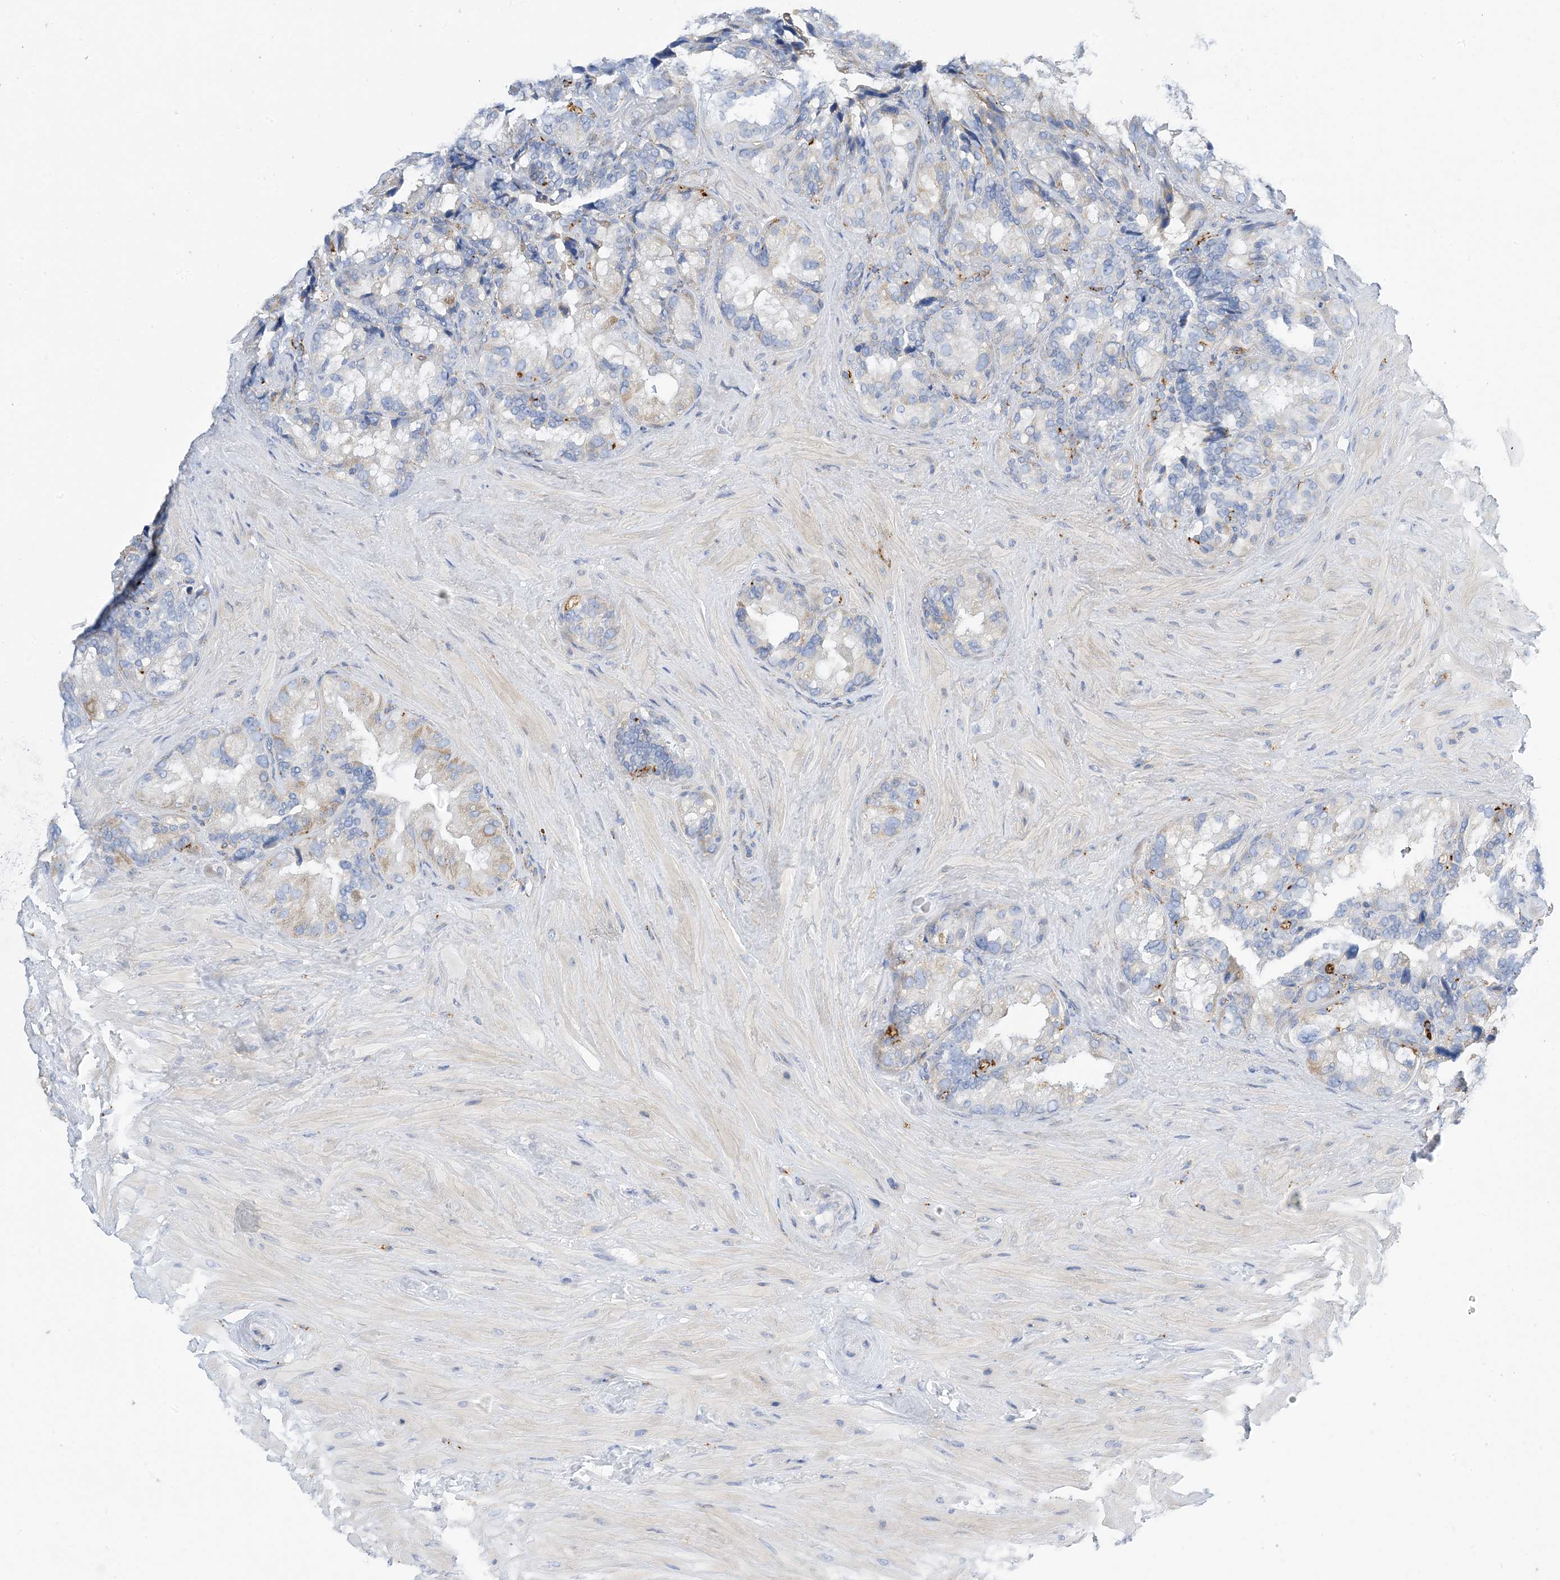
{"staining": {"intensity": "negative", "quantity": "none", "location": "none"}, "tissue": "seminal vesicle", "cell_type": "Glandular cells", "image_type": "normal", "snomed": [{"axis": "morphology", "description": "Normal tissue, NOS"}, {"axis": "topography", "description": "Prostate"}, {"axis": "topography", "description": "Seminal veicle"}], "caption": "Glandular cells are negative for brown protein staining in benign seminal vesicle. (DAB immunohistochemistry visualized using brightfield microscopy, high magnification).", "gene": "DPH3", "patient": {"sex": "male", "age": 68}}